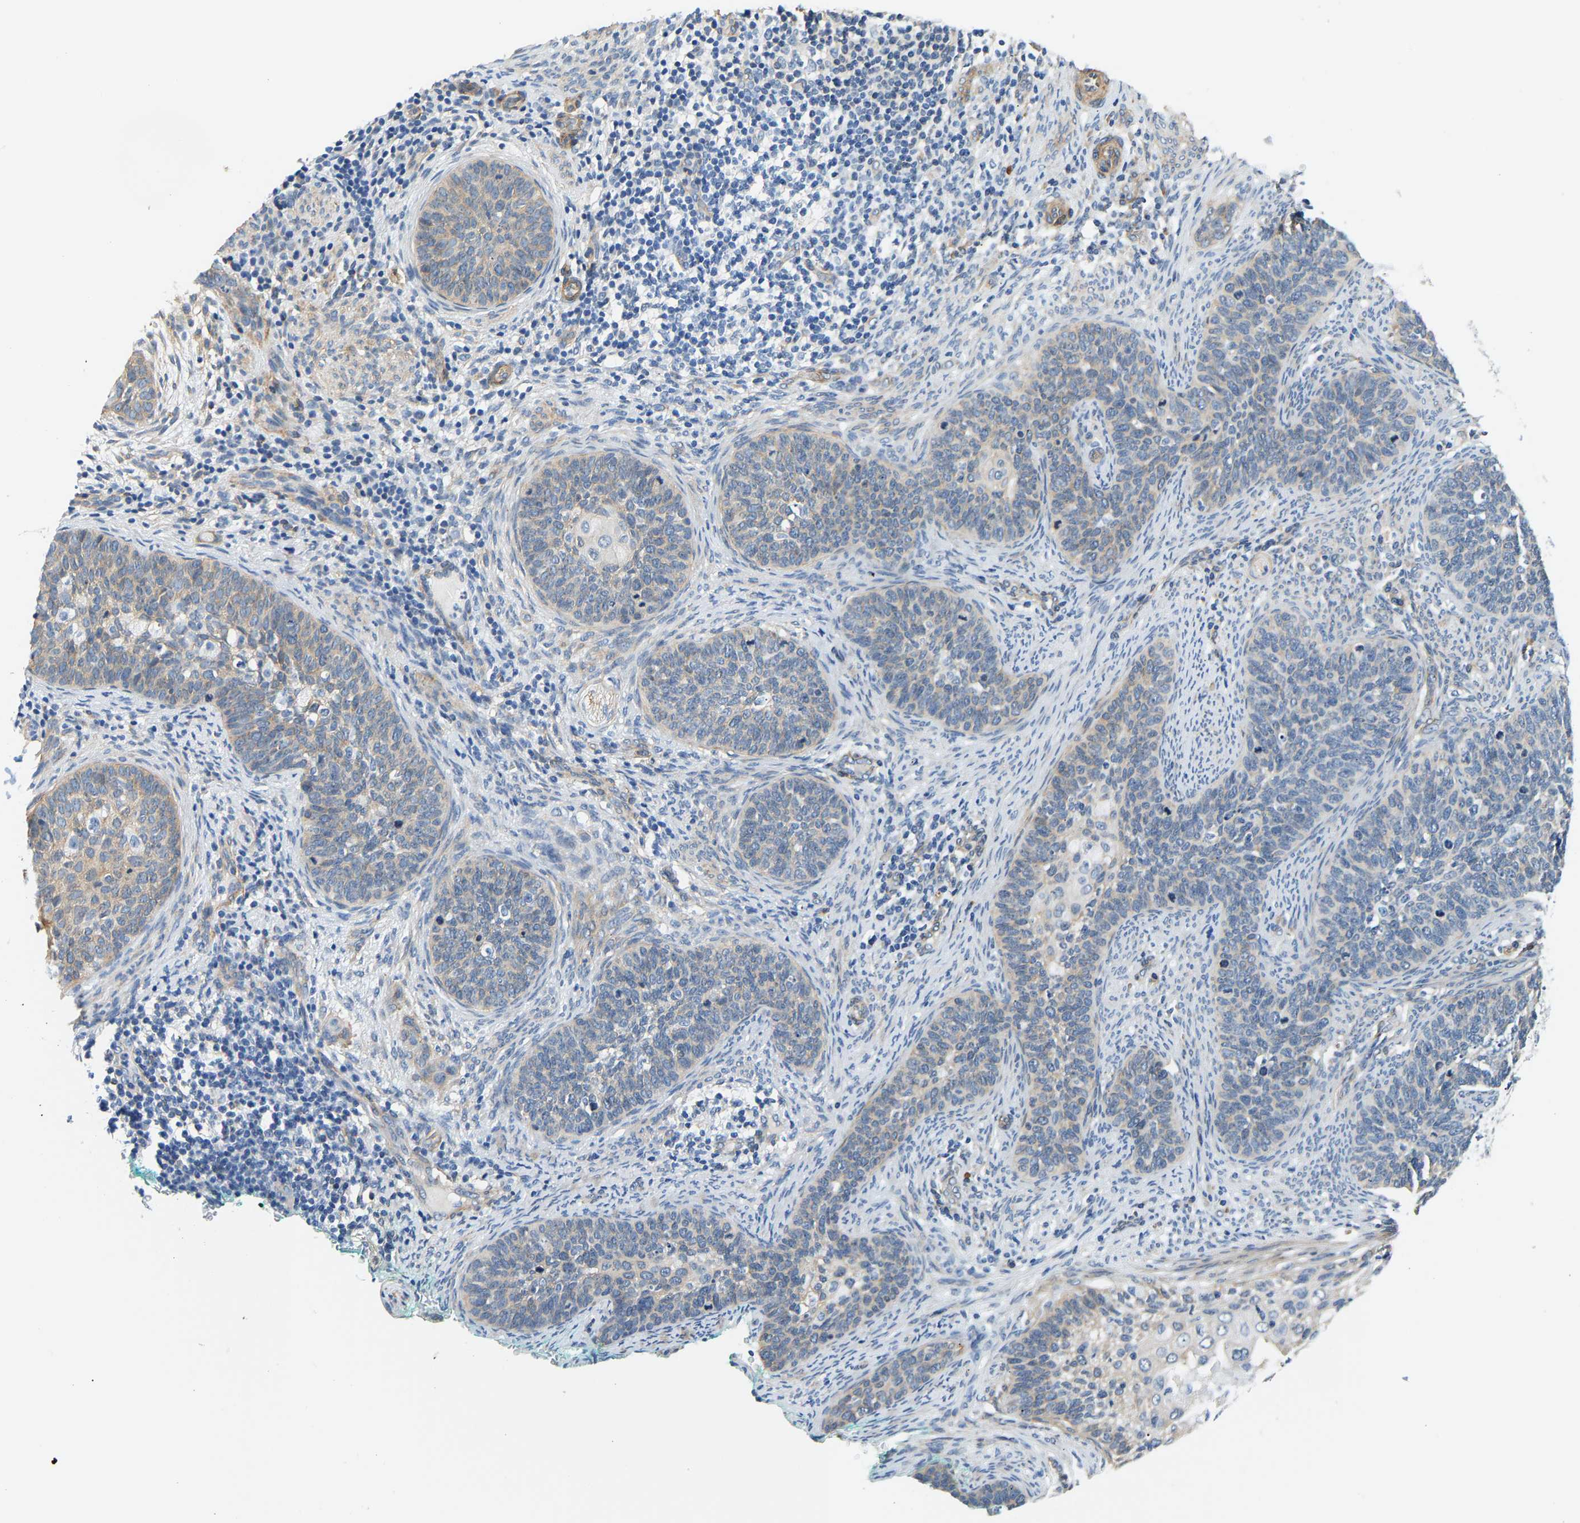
{"staining": {"intensity": "weak", "quantity": "<25%", "location": "cytoplasmic/membranous"}, "tissue": "cervical cancer", "cell_type": "Tumor cells", "image_type": "cancer", "snomed": [{"axis": "morphology", "description": "Squamous cell carcinoma, NOS"}, {"axis": "topography", "description": "Cervix"}], "caption": "Immunohistochemistry image of cervical squamous cell carcinoma stained for a protein (brown), which exhibits no expression in tumor cells.", "gene": "PAWR", "patient": {"sex": "female", "age": 33}}